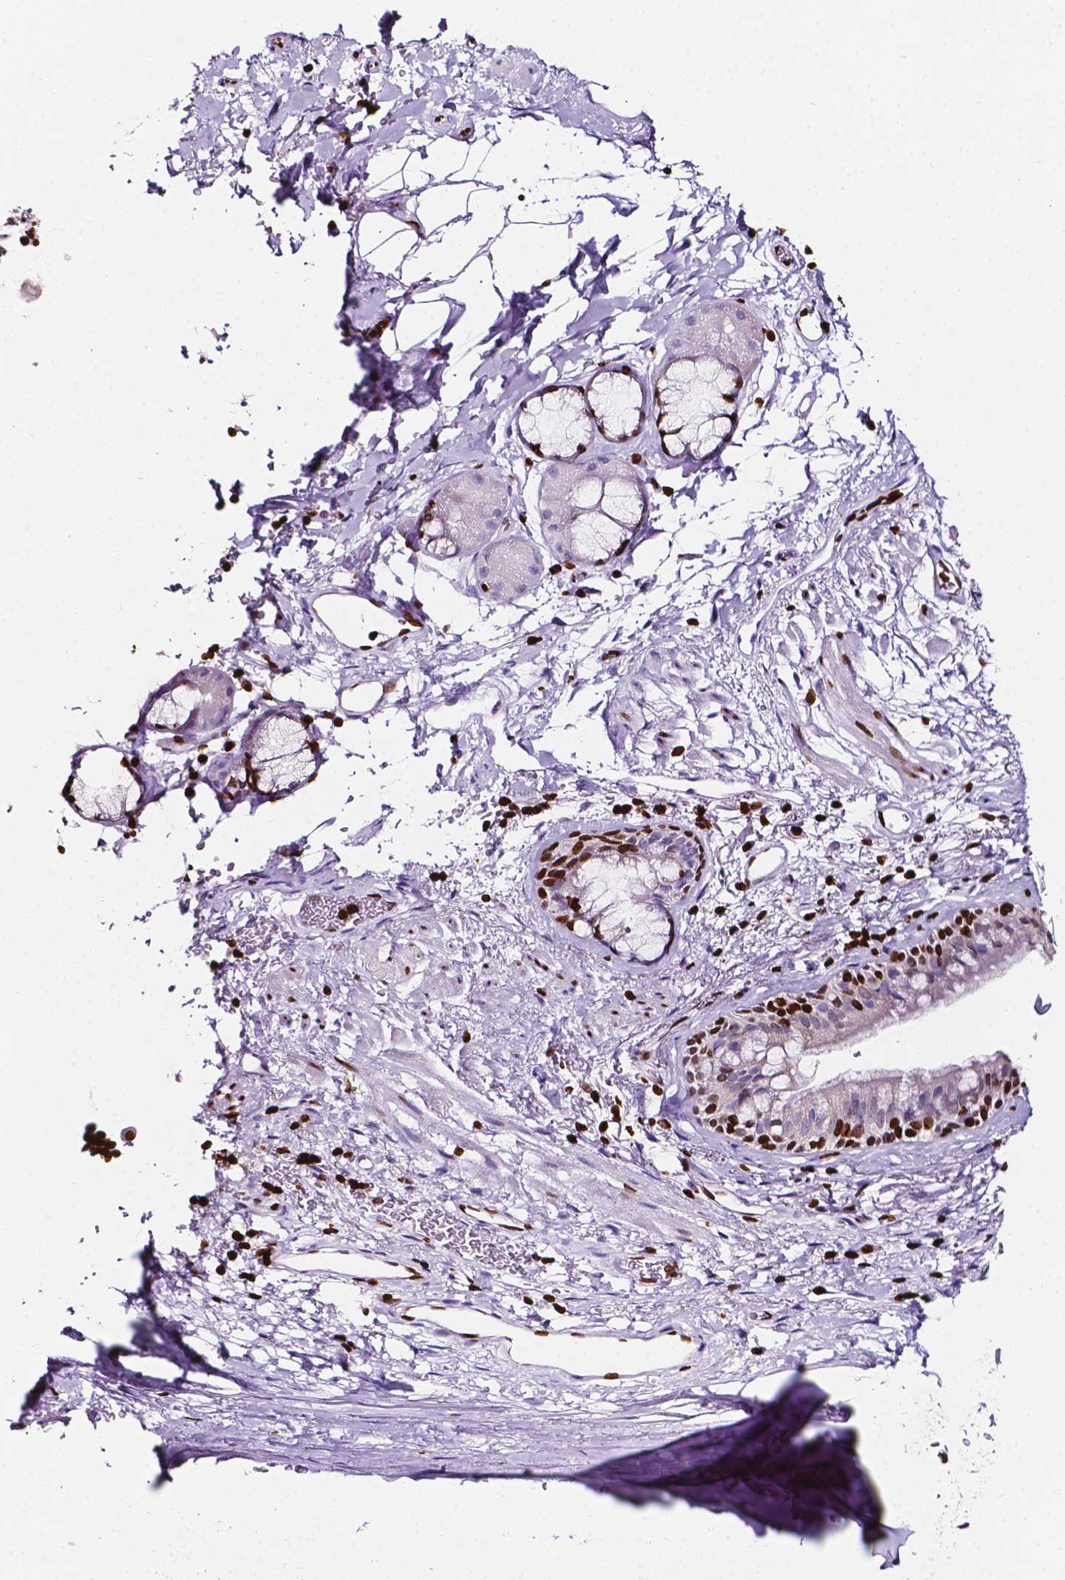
{"staining": {"intensity": "strong", "quantity": "25%-75%", "location": "nuclear"}, "tissue": "bronchus", "cell_type": "Respiratory epithelial cells", "image_type": "normal", "snomed": [{"axis": "morphology", "description": "Normal tissue, NOS"}, {"axis": "topography", "description": "Cartilage tissue"}, {"axis": "topography", "description": "Bronchus"}], "caption": "Immunohistochemical staining of unremarkable human bronchus displays 25%-75% levels of strong nuclear protein expression in about 25%-75% of respiratory epithelial cells. Immunohistochemistry (ihc) stains the protein of interest in brown and the nuclei are stained blue.", "gene": "CBY3", "patient": {"sex": "male", "age": 58}}